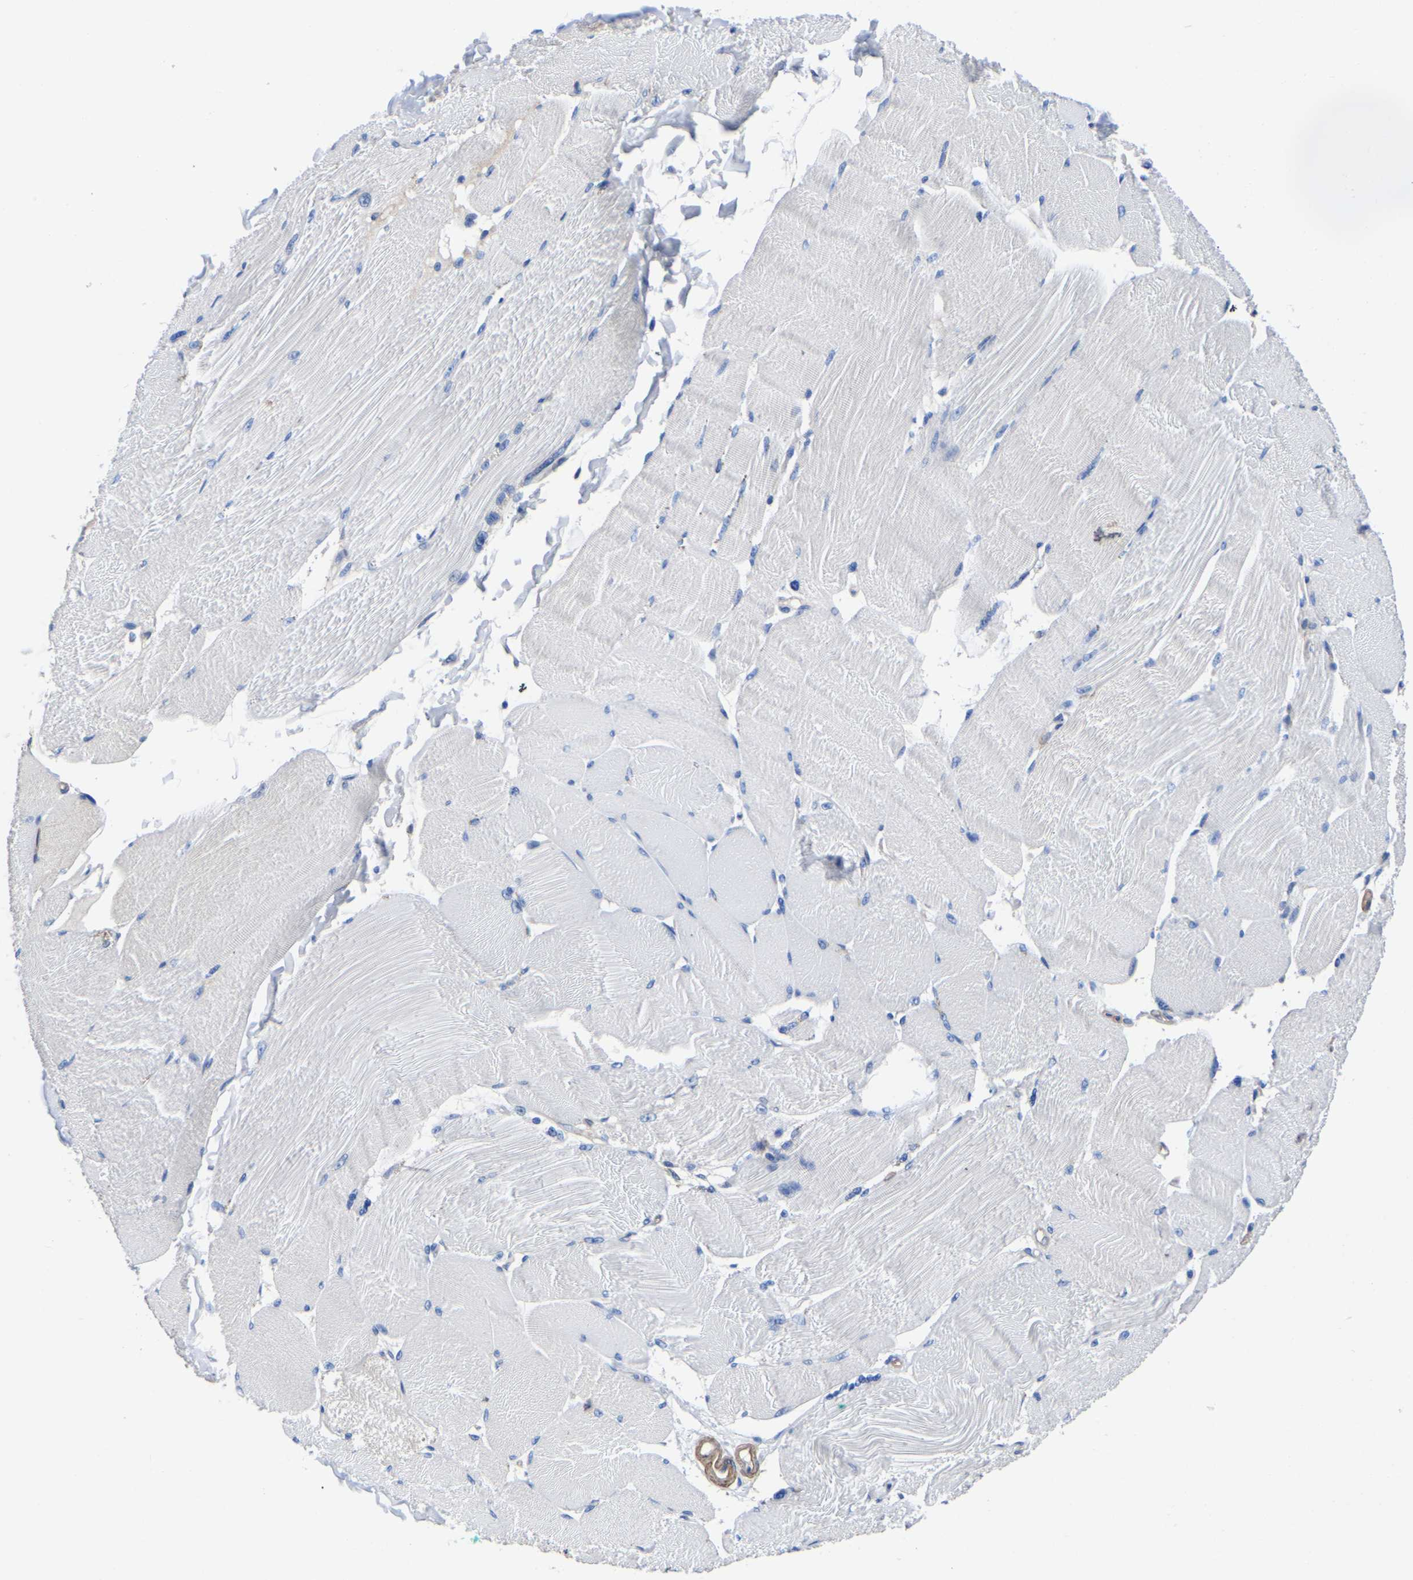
{"staining": {"intensity": "negative", "quantity": "none", "location": "none"}, "tissue": "skeletal muscle", "cell_type": "Myocytes", "image_type": "normal", "snomed": [{"axis": "morphology", "description": "Normal tissue, NOS"}, {"axis": "topography", "description": "Skin"}, {"axis": "topography", "description": "Skeletal muscle"}], "caption": "Myocytes are negative for brown protein staining in normal skeletal muscle. Brightfield microscopy of immunohistochemistry stained with DAB (brown) and hematoxylin (blue), captured at high magnification.", "gene": "SLC45A3", "patient": {"sex": "male", "age": 83}}